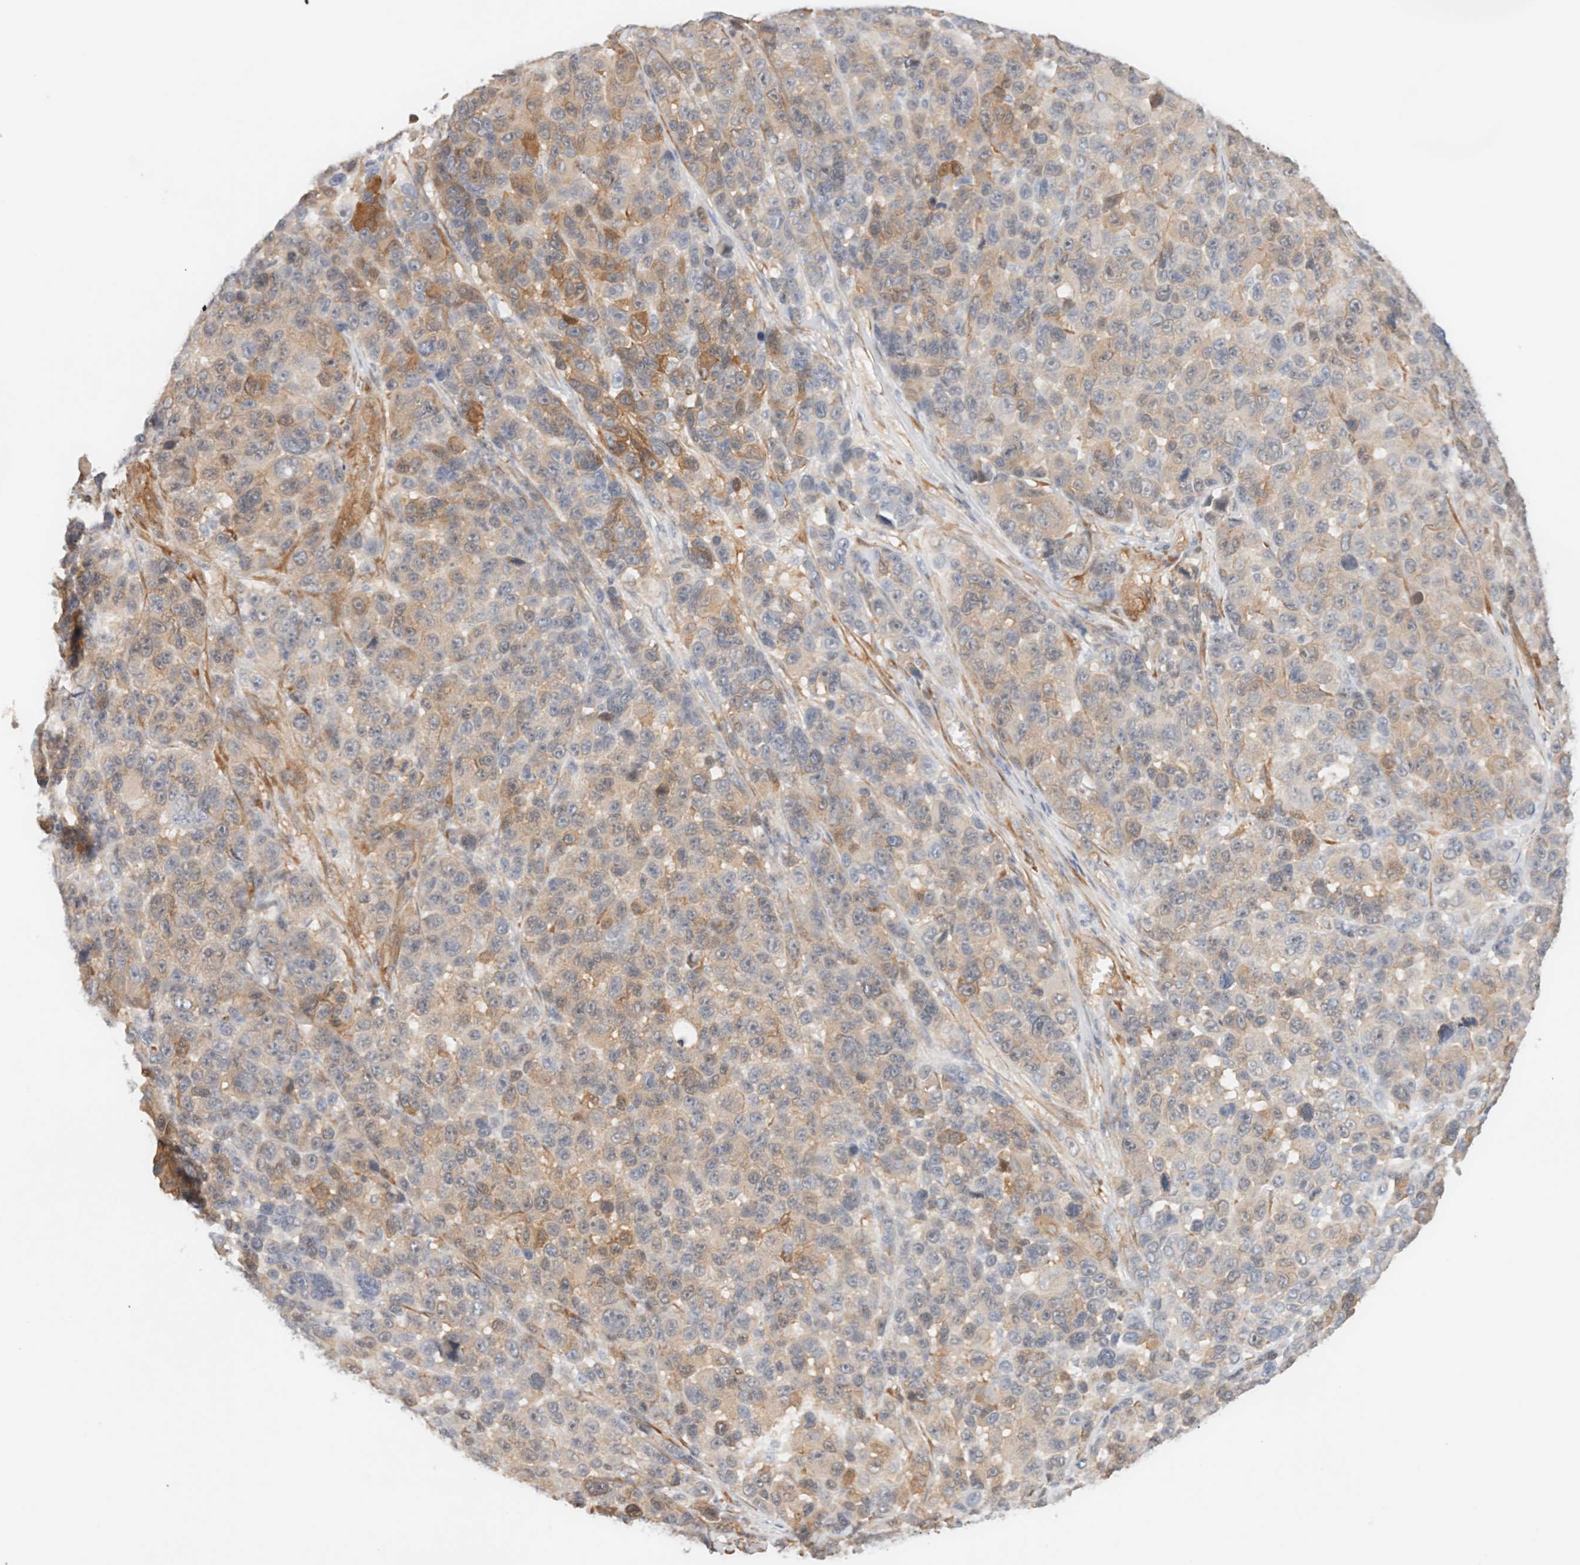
{"staining": {"intensity": "weak", "quantity": "25%-75%", "location": "cytoplasmic/membranous"}, "tissue": "melanoma", "cell_type": "Tumor cells", "image_type": "cancer", "snomed": [{"axis": "morphology", "description": "Malignant melanoma, NOS"}, {"axis": "topography", "description": "Skin"}], "caption": "IHC image of human melanoma stained for a protein (brown), which exhibits low levels of weak cytoplasmic/membranous positivity in approximately 25%-75% of tumor cells.", "gene": "LMCD1", "patient": {"sex": "male", "age": 53}}